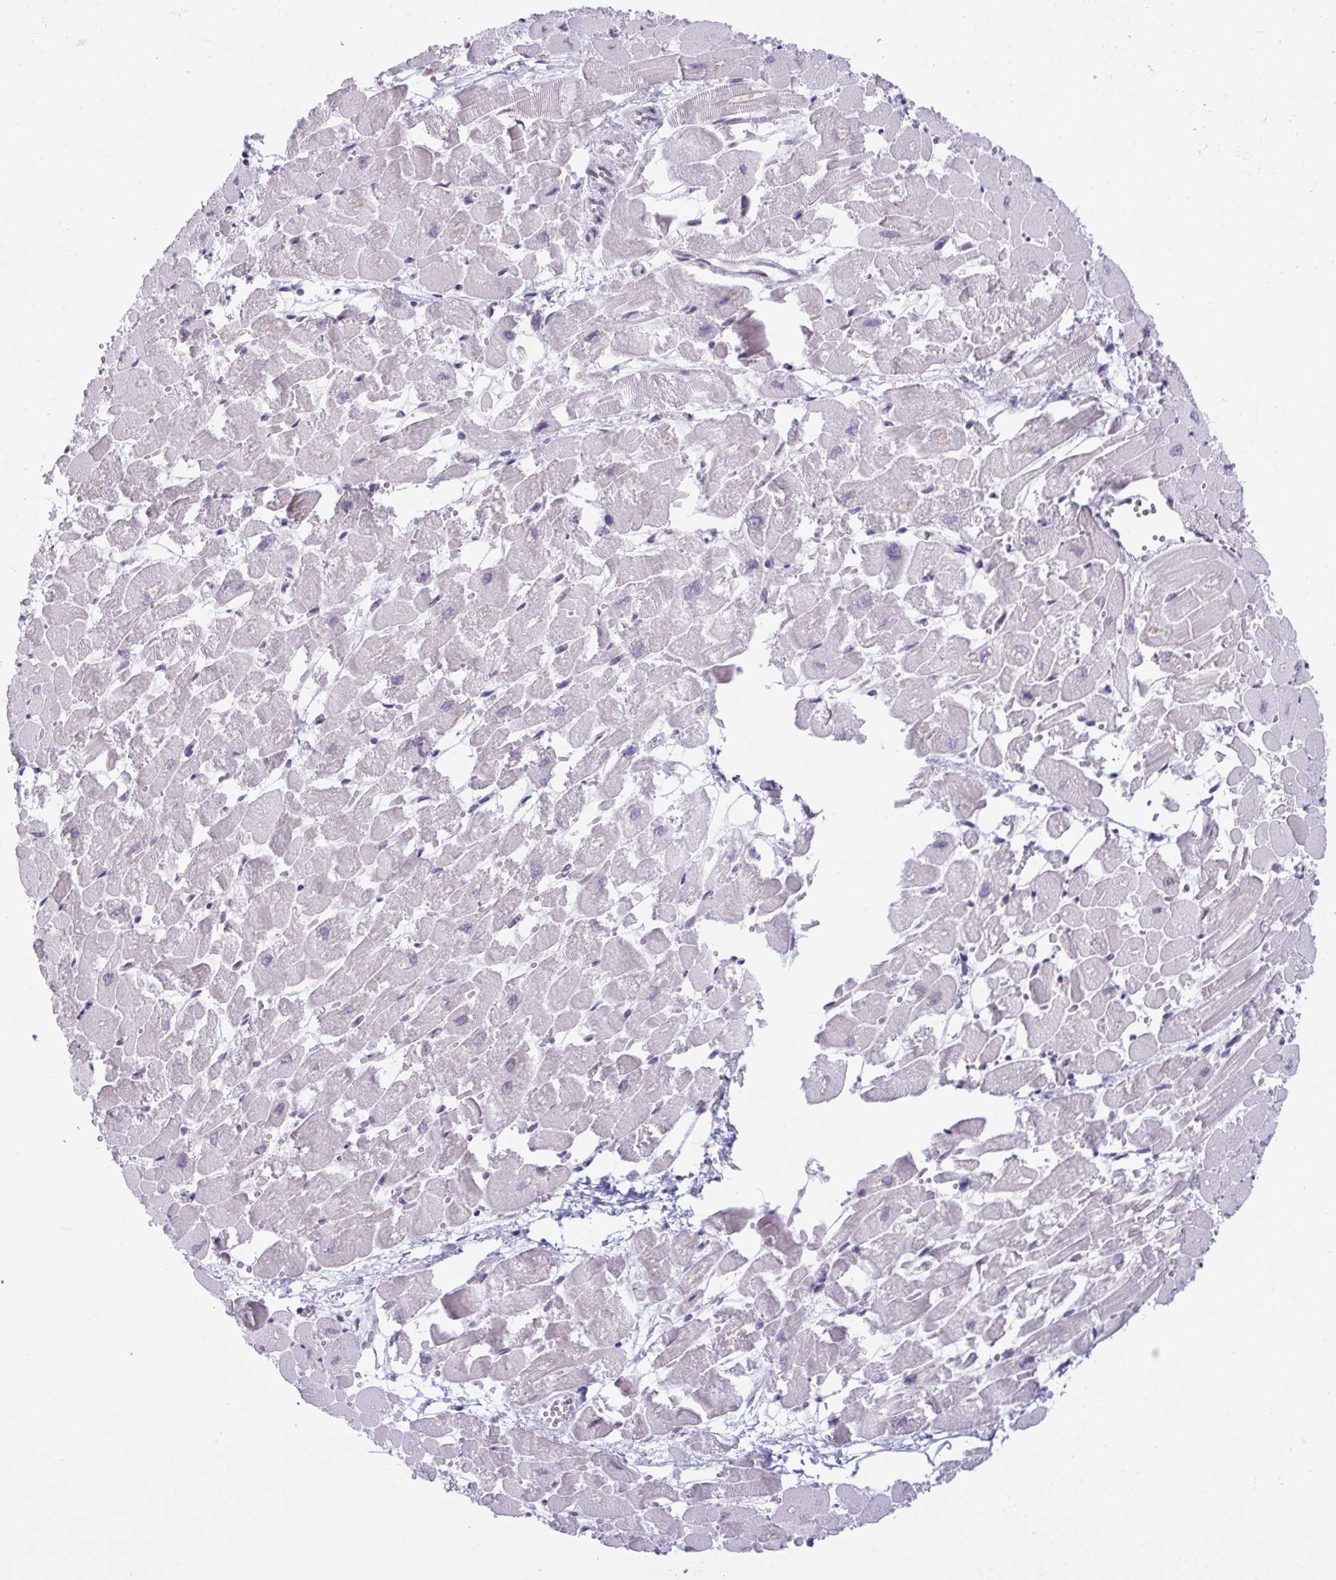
{"staining": {"intensity": "negative", "quantity": "none", "location": "none"}, "tissue": "heart muscle", "cell_type": "Cardiomyocytes", "image_type": "normal", "snomed": [{"axis": "morphology", "description": "Normal tissue, NOS"}, {"axis": "topography", "description": "Heart"}], "caption": "This is a histopathology image of immunohistochemistry staining of unremarkable heart muscle, which shows no positivity in cardiomyocytes. (Immunohistochemistry, brightfield microscopy, high magnification).", "gene": "BMAL2", "patient": {"sex": "female", "age": 52}}